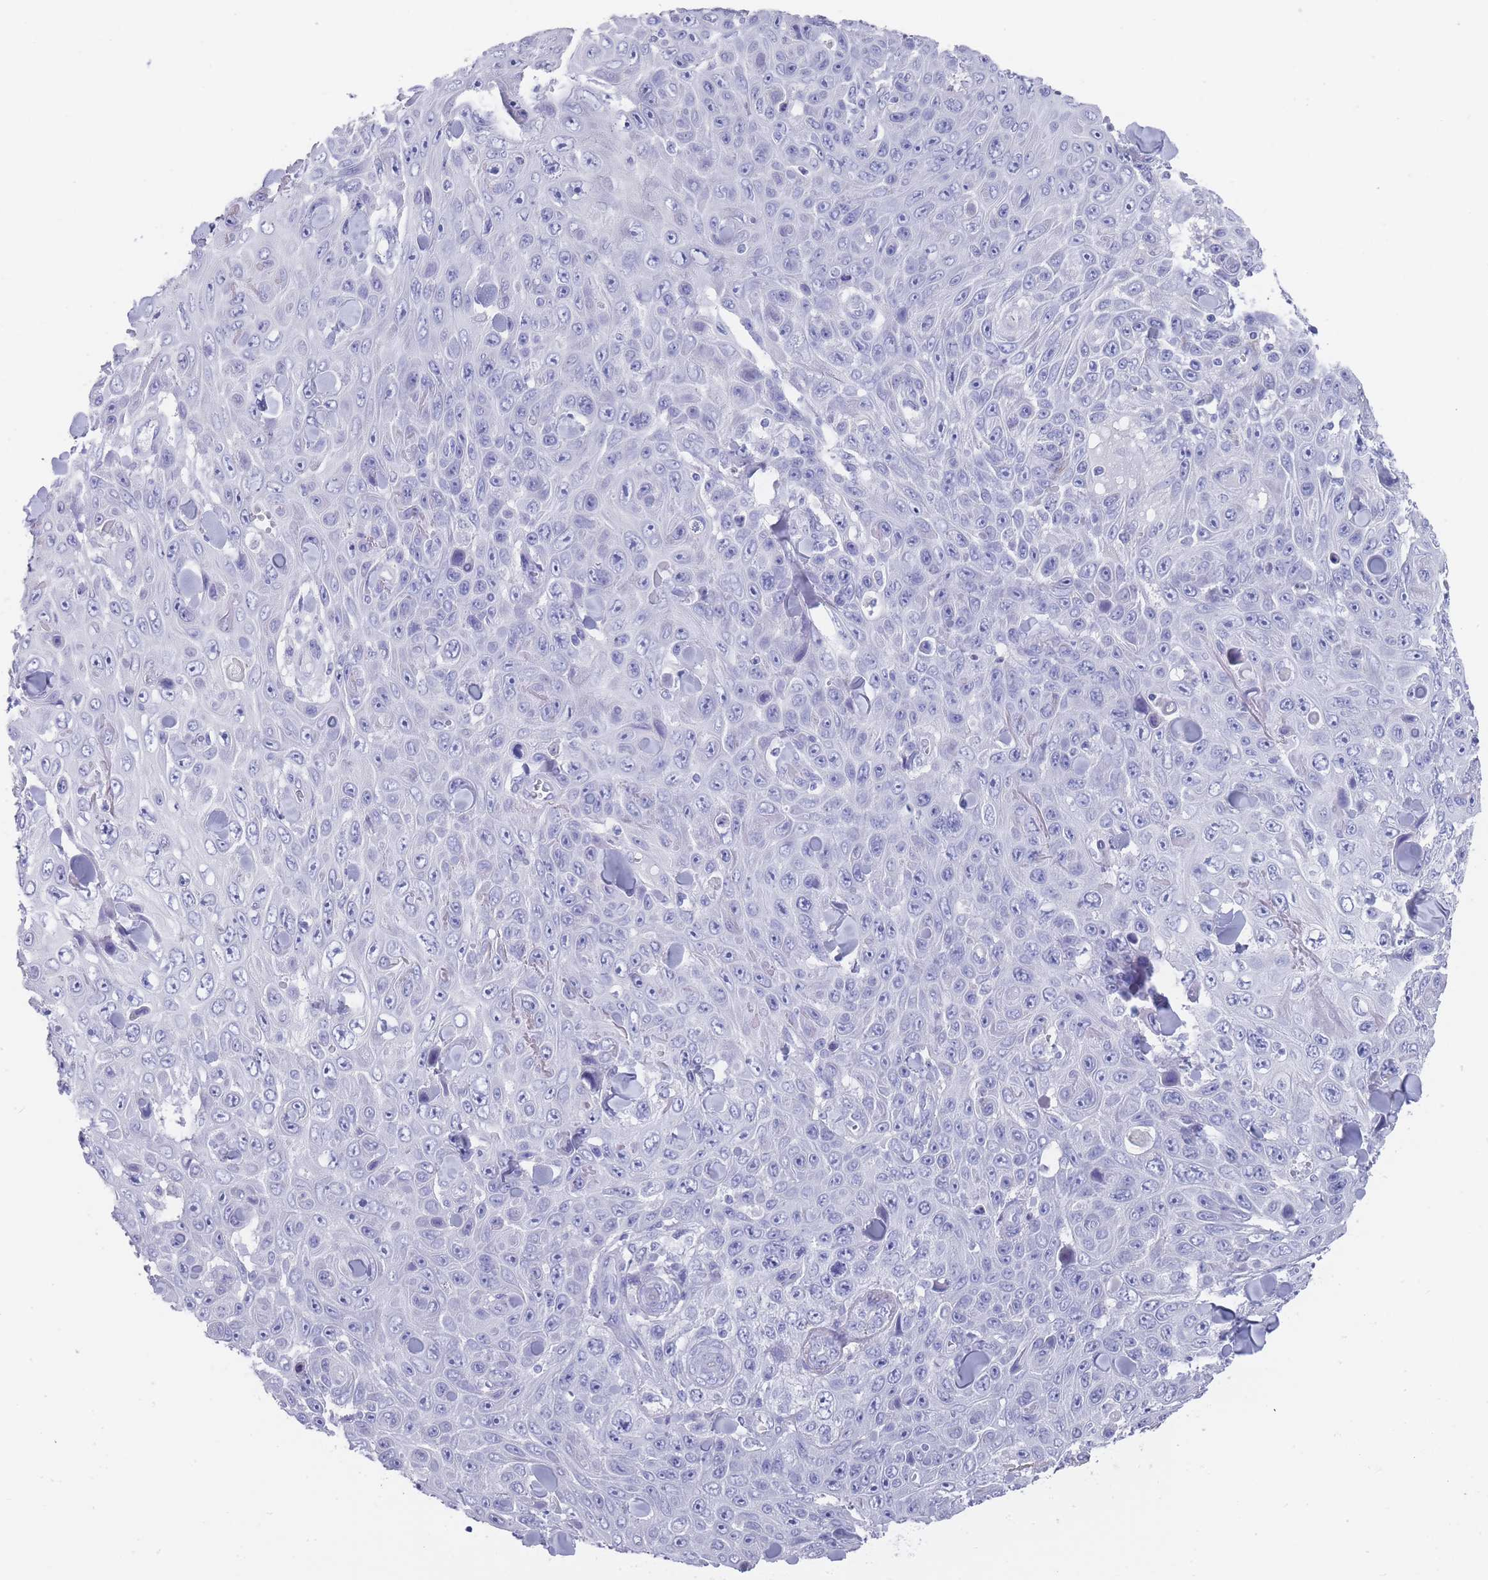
{"staining": {"intensity": "negative", "quantity": "none", "location": "none"}, "tissue": "skin cancer", "cell_type": "Tumor cells", "image_type": "cancer", "snomed": [{"axis": "morphology", "description": "Squamous cell carcinoma, NOS"}, {"axis": "topography", "description": "Skin"}], "caption": "Immunohistochemical staining of human skin cancer (squamous cell carcinoma) reveals no significant positivity in tumor cells.", "gene": "RAB2B", "patient": {"sex": "male", "age": 82}}